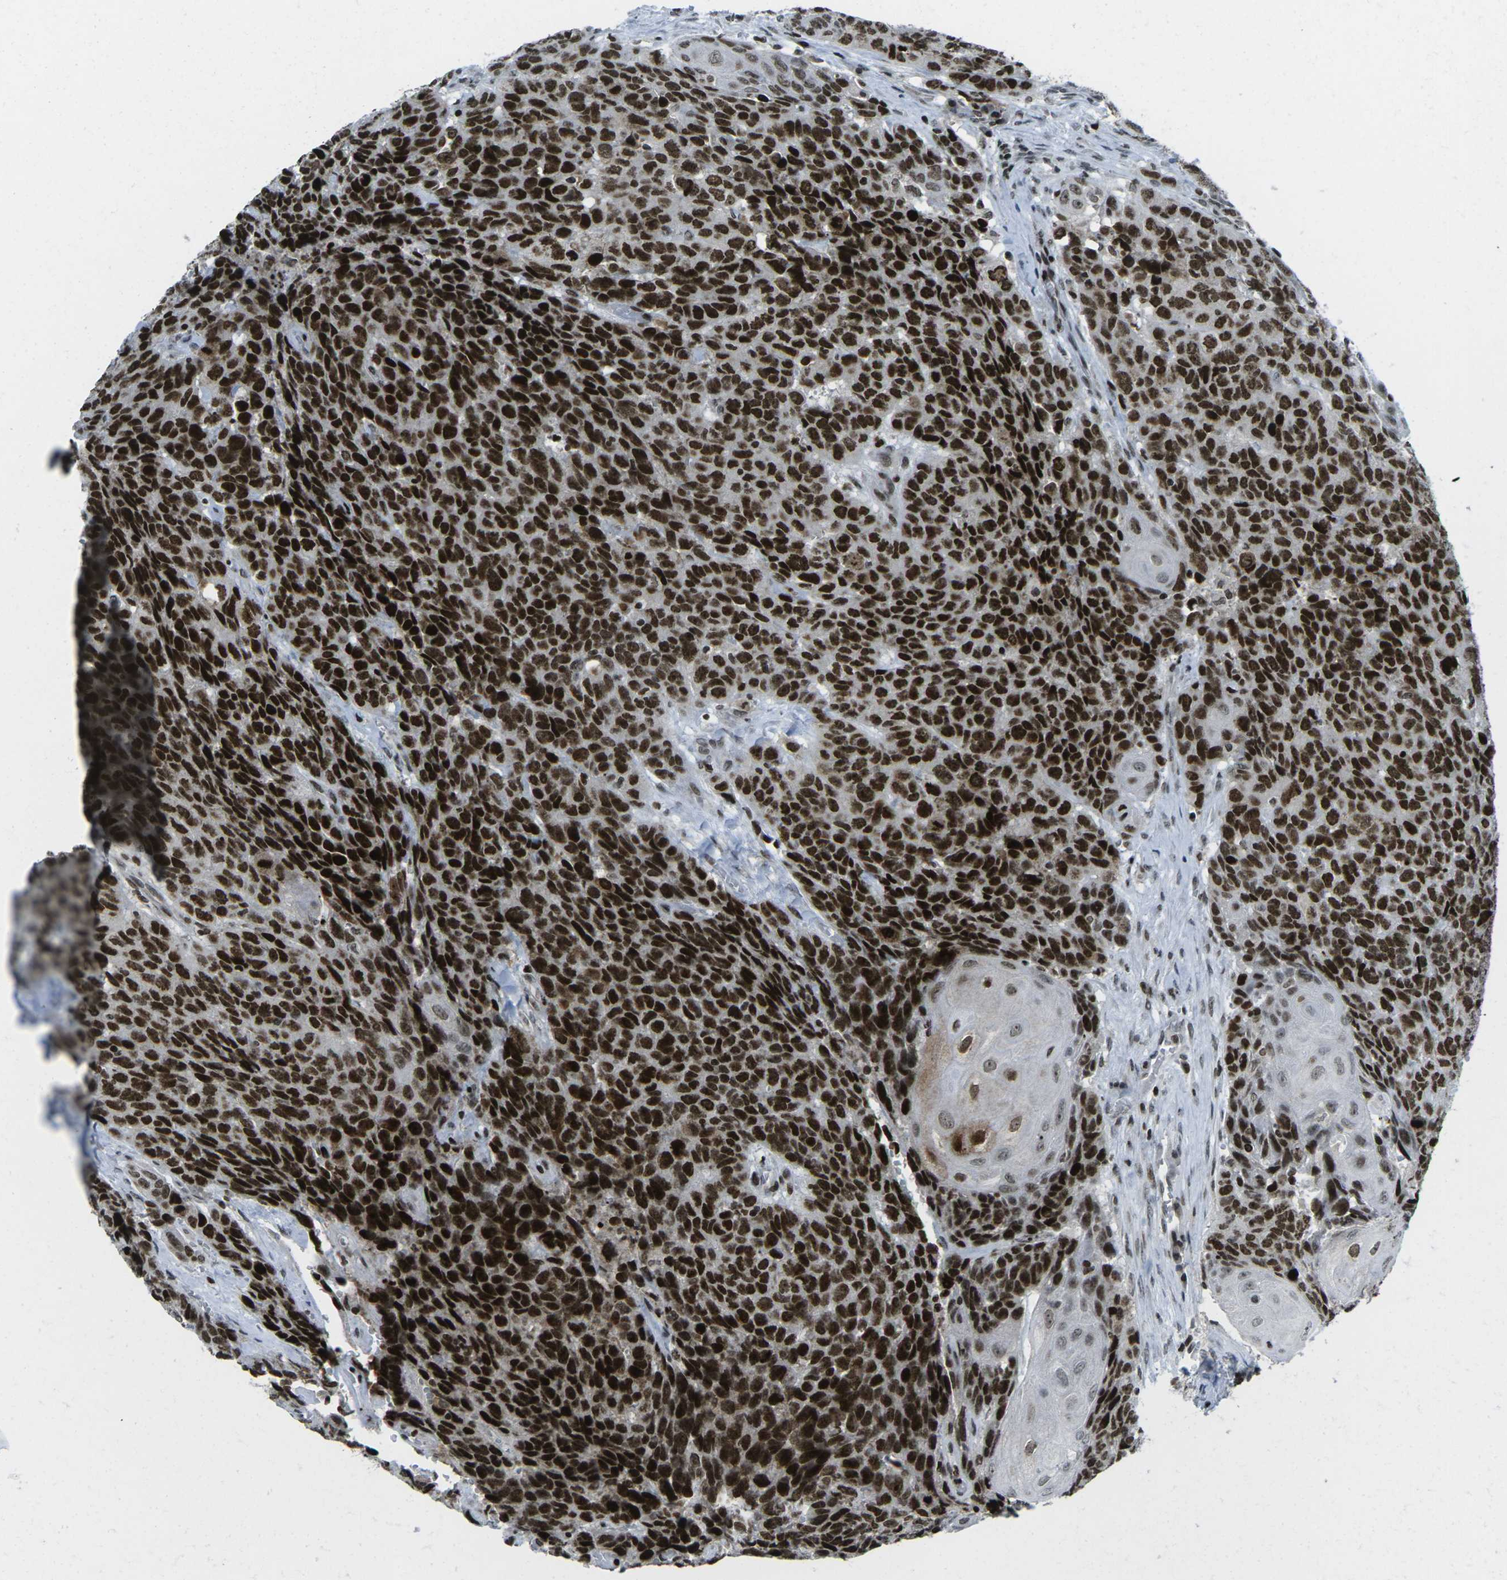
{"staining": {"intensity": "strong", "quantity": ">75%", "location": "nuclear"}, "tissue": "head and neck cancer", "cell_type": "Tumor cells", "image_type": "cancer", "snomed": [{"axis": "morphology", "description": "Squamous cell carcinoma, NOS"}, {"axis": "topography", "description": "Head-Neck"}], "caption": "DAB immunohistochemical staining of squamous cell carcinoma (head and neck) exhibits strong nuclear protein expression in approximately >75% of tumor cells.", "gene": "EME1", "patient": {"sex": "male", "age": 66}}